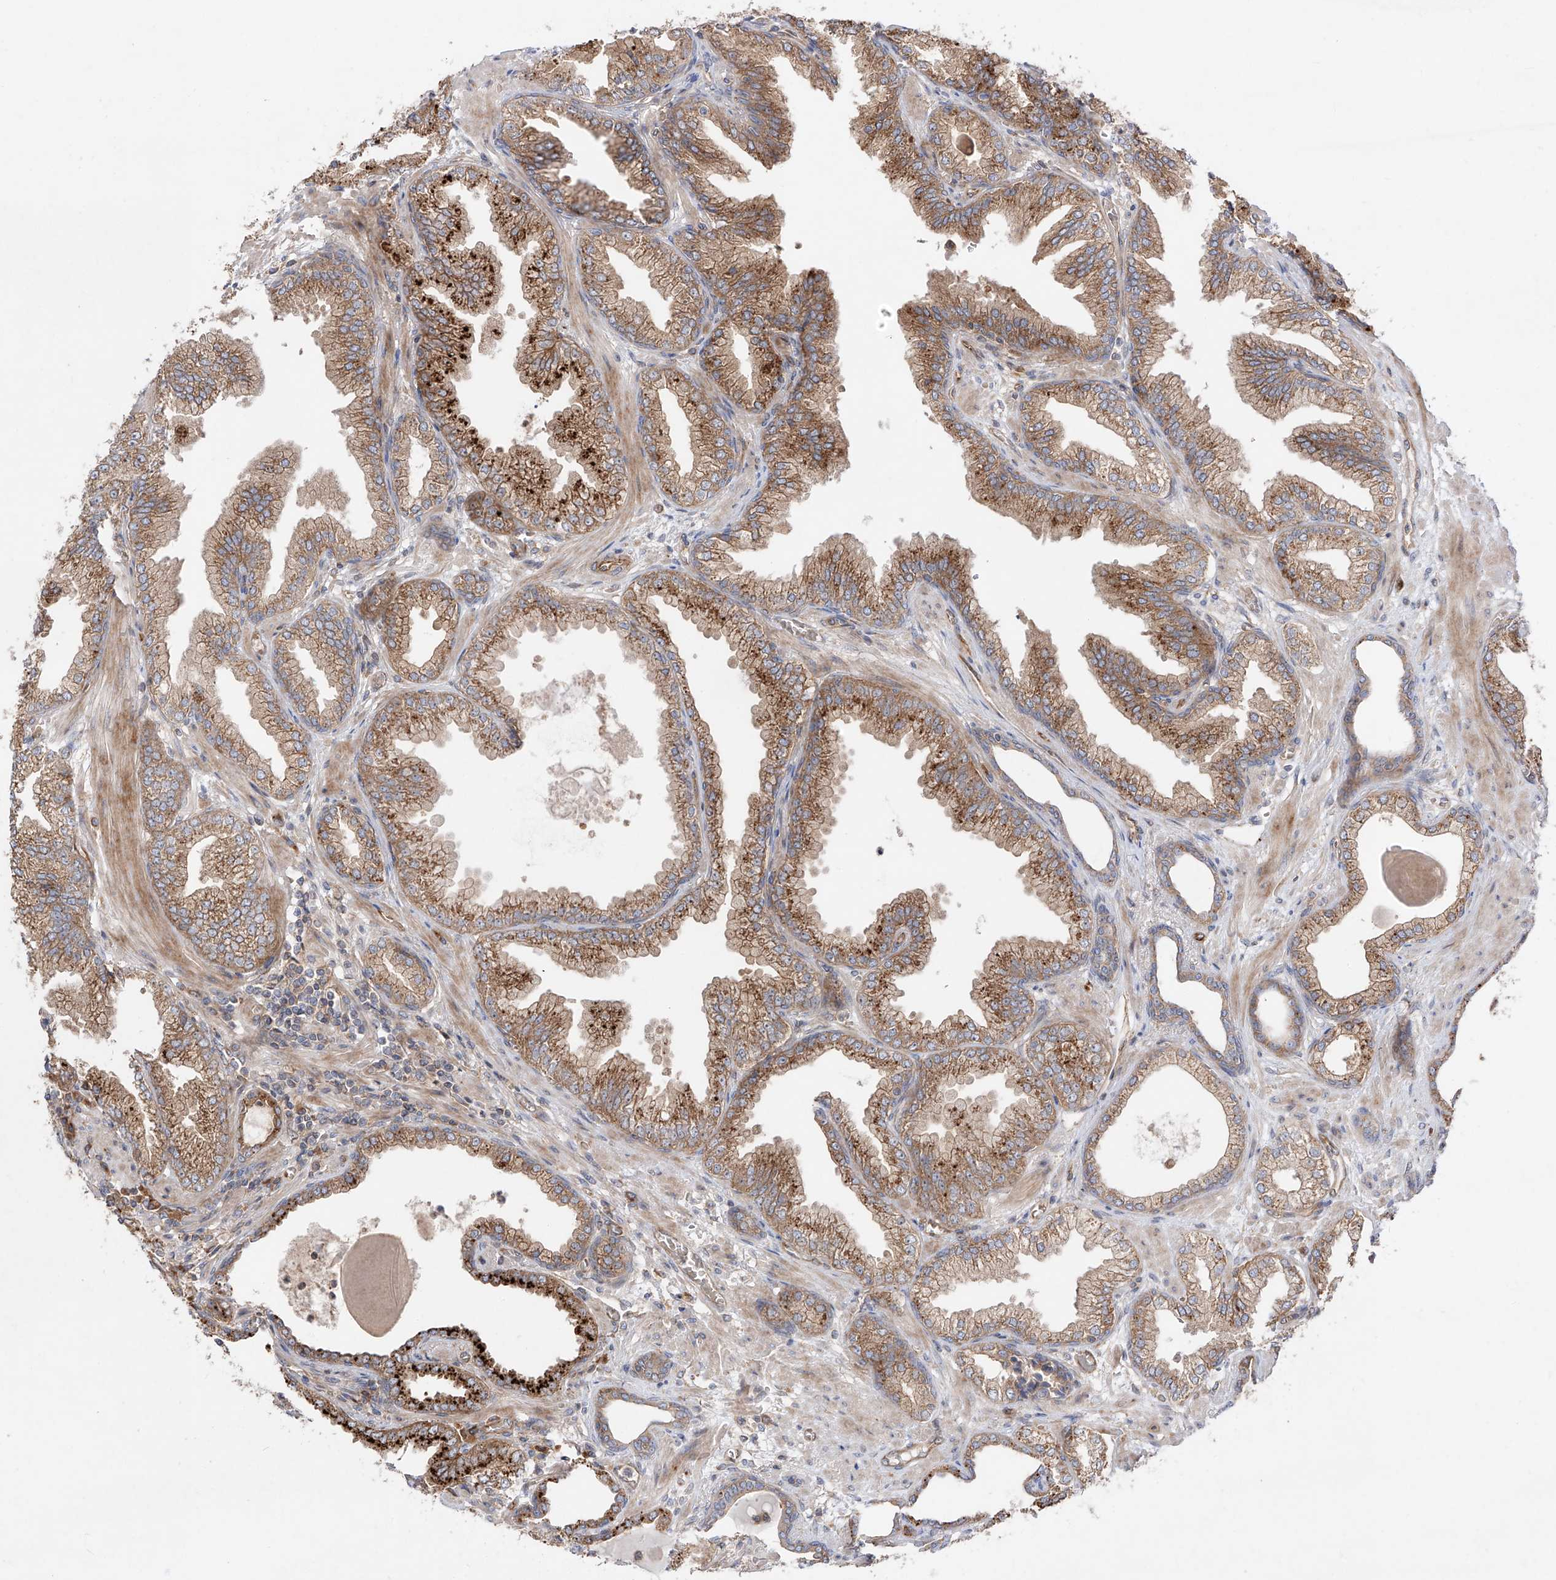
{"staining": {"intensity": "strong", "quantity": ">75%", "location": "cytoplasmic/membranous"}, "tissue": "prostate cancer", "cell_type": "Tumor cells", "image_type": "cancer", "snomed": [{"axis": "morphology", "description": "Adenocarcinoma, High grade"}, {"axis": "topography", "description": "Prostate"}], "caption": "Immunohistochemistry (IHC) micrograph of neoplastic tissue: prostate cancer stained using immunohistochemistry demonstrates high levels of strong protein expression localized specifically in the cytoplasmic/membranous of tumor cells, appearing as a cytoplasmic/membranous brown color.", "gene": "YKT6", "patient": {"sex": "male", "age": 71}}